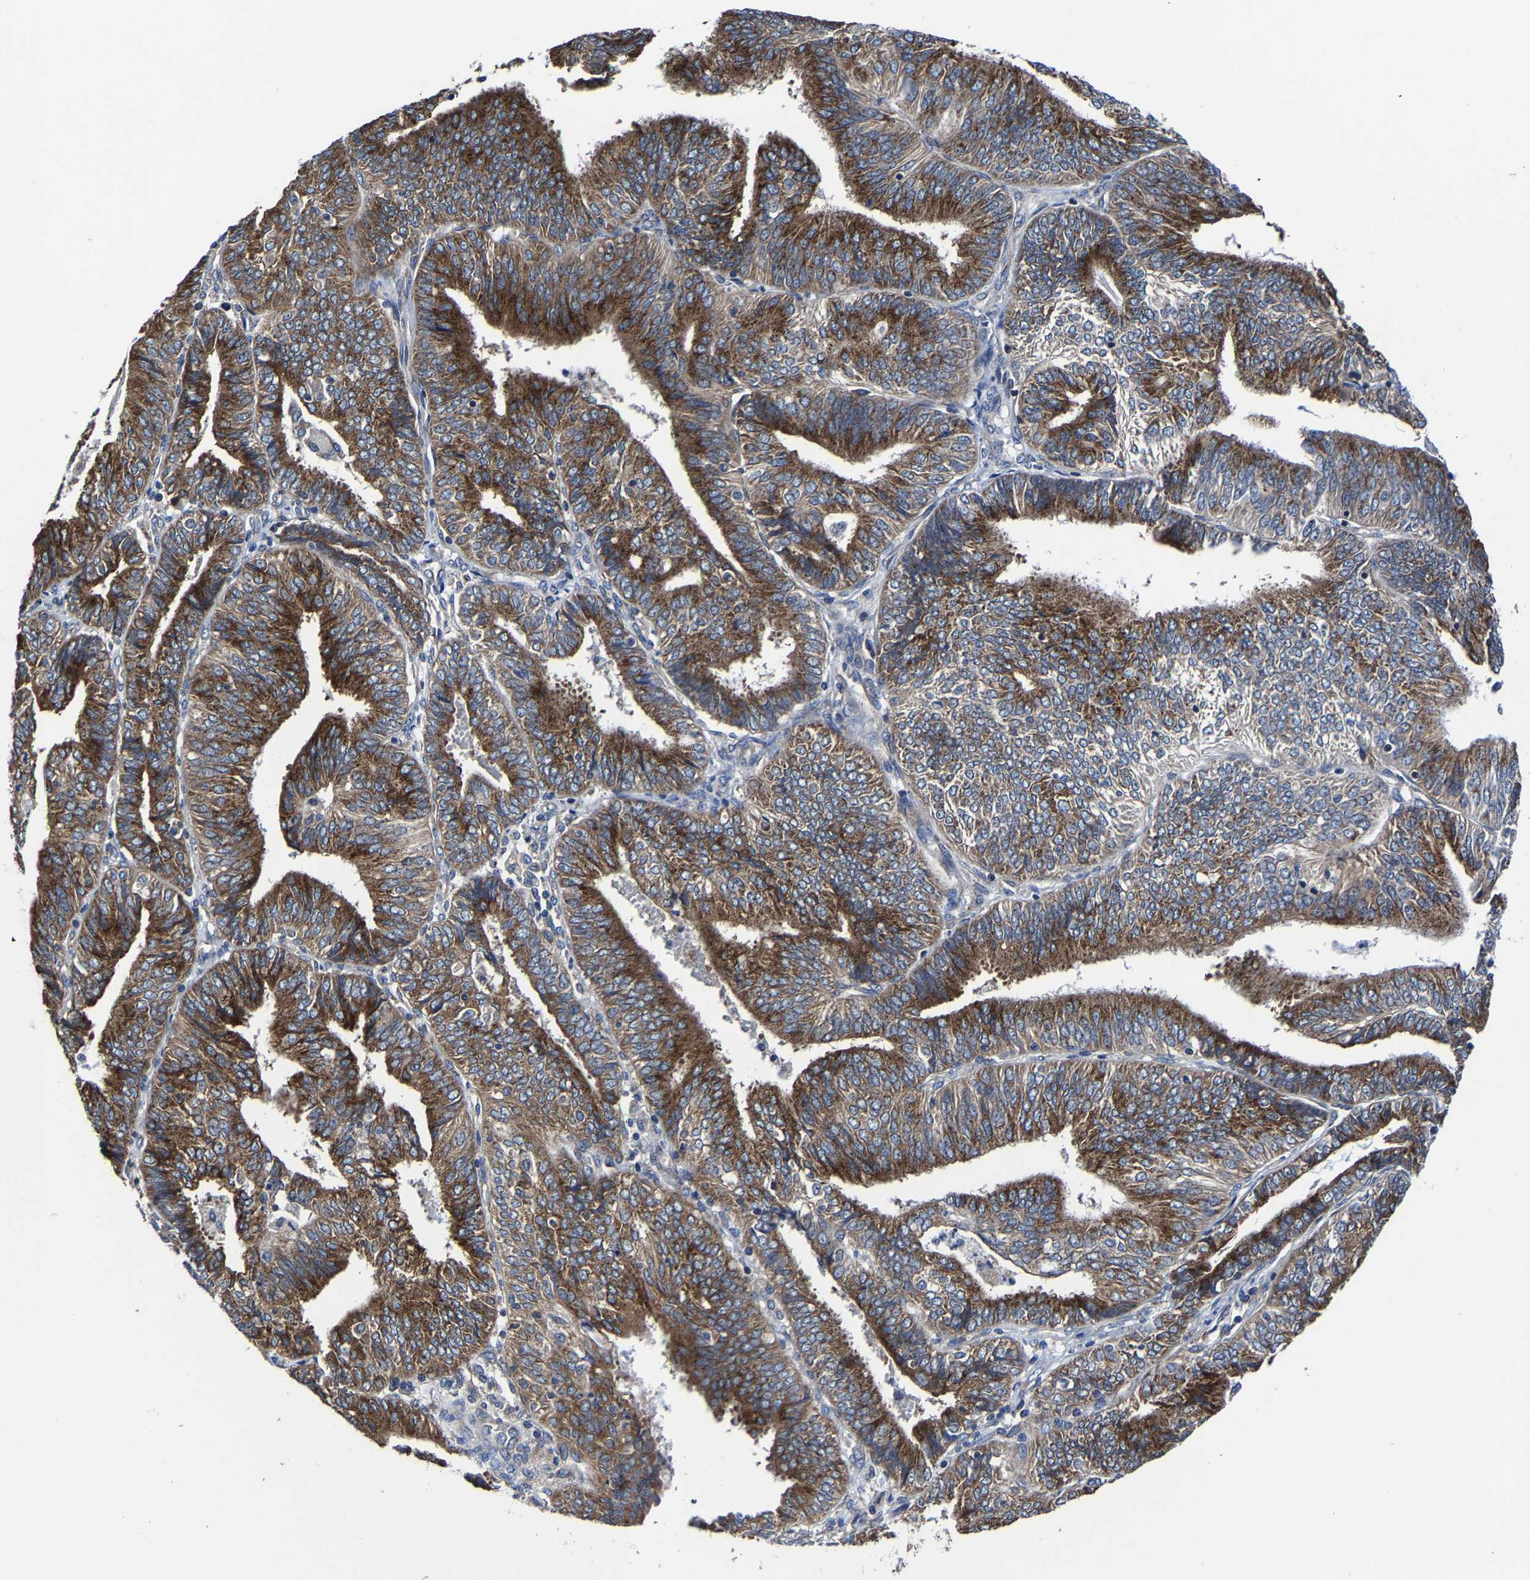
{"staining": {"intensity": "strong", "quantity": ">75%", "location": "cytoplasmic/membranous"}, "tissue": "endometrial cancer", "cell_type": "Tumor cells", "image_type": "cancer", "snomed": [{"axis": "morphology", "description": "Adenocarcinoma, NOS"}, {"axis": "topography", "description": "Endometrium"}], "caption": "Adenocarcinoma (endometrial) stained with DAB (3,3'-diaminobenzidine) IHC reveals high levels of strong cytoplasmic/membranous expression in about >75% of tumor cells.", "gene": "EBAG9", "patient": {"sex": "female", "age": 58}}